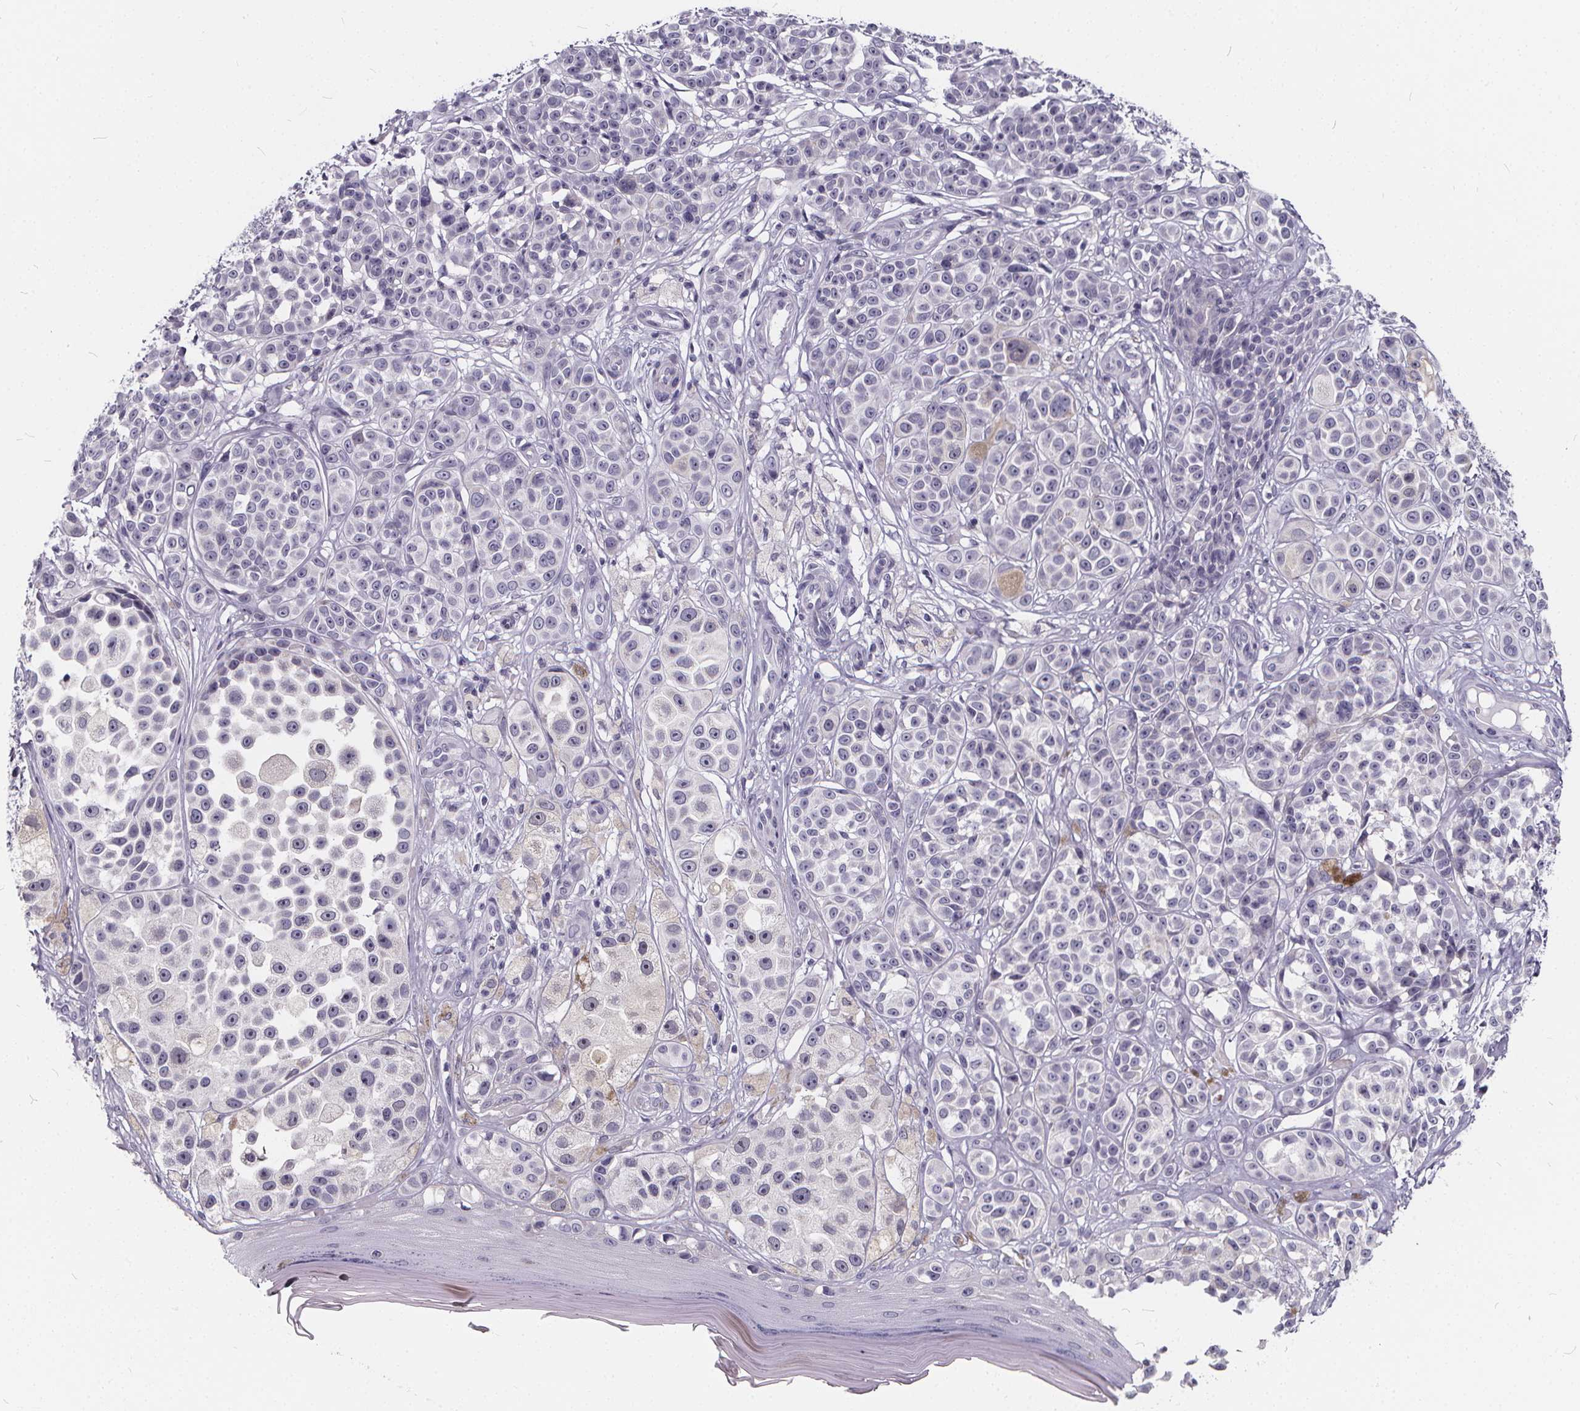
{"staining": {"intensity": "negative", "quantity": "none", "location": "none"}, "tissue": "melanoma", "cell_type": "Tumor cells", "image_type": "cancer", "snomed": [{"axis": "morphology", "description": "Malignant melanoma, NOS"}, {"axis": "topography", "description": "Skin"}], "caption": "DAB (3,3'-diaminobenzidine) immunohistochemical staining of human melanoma exhibits no significant positivity in tumor cells.", "gene": "SPEF2", "patient": {"sex": "female", "age": 90}}